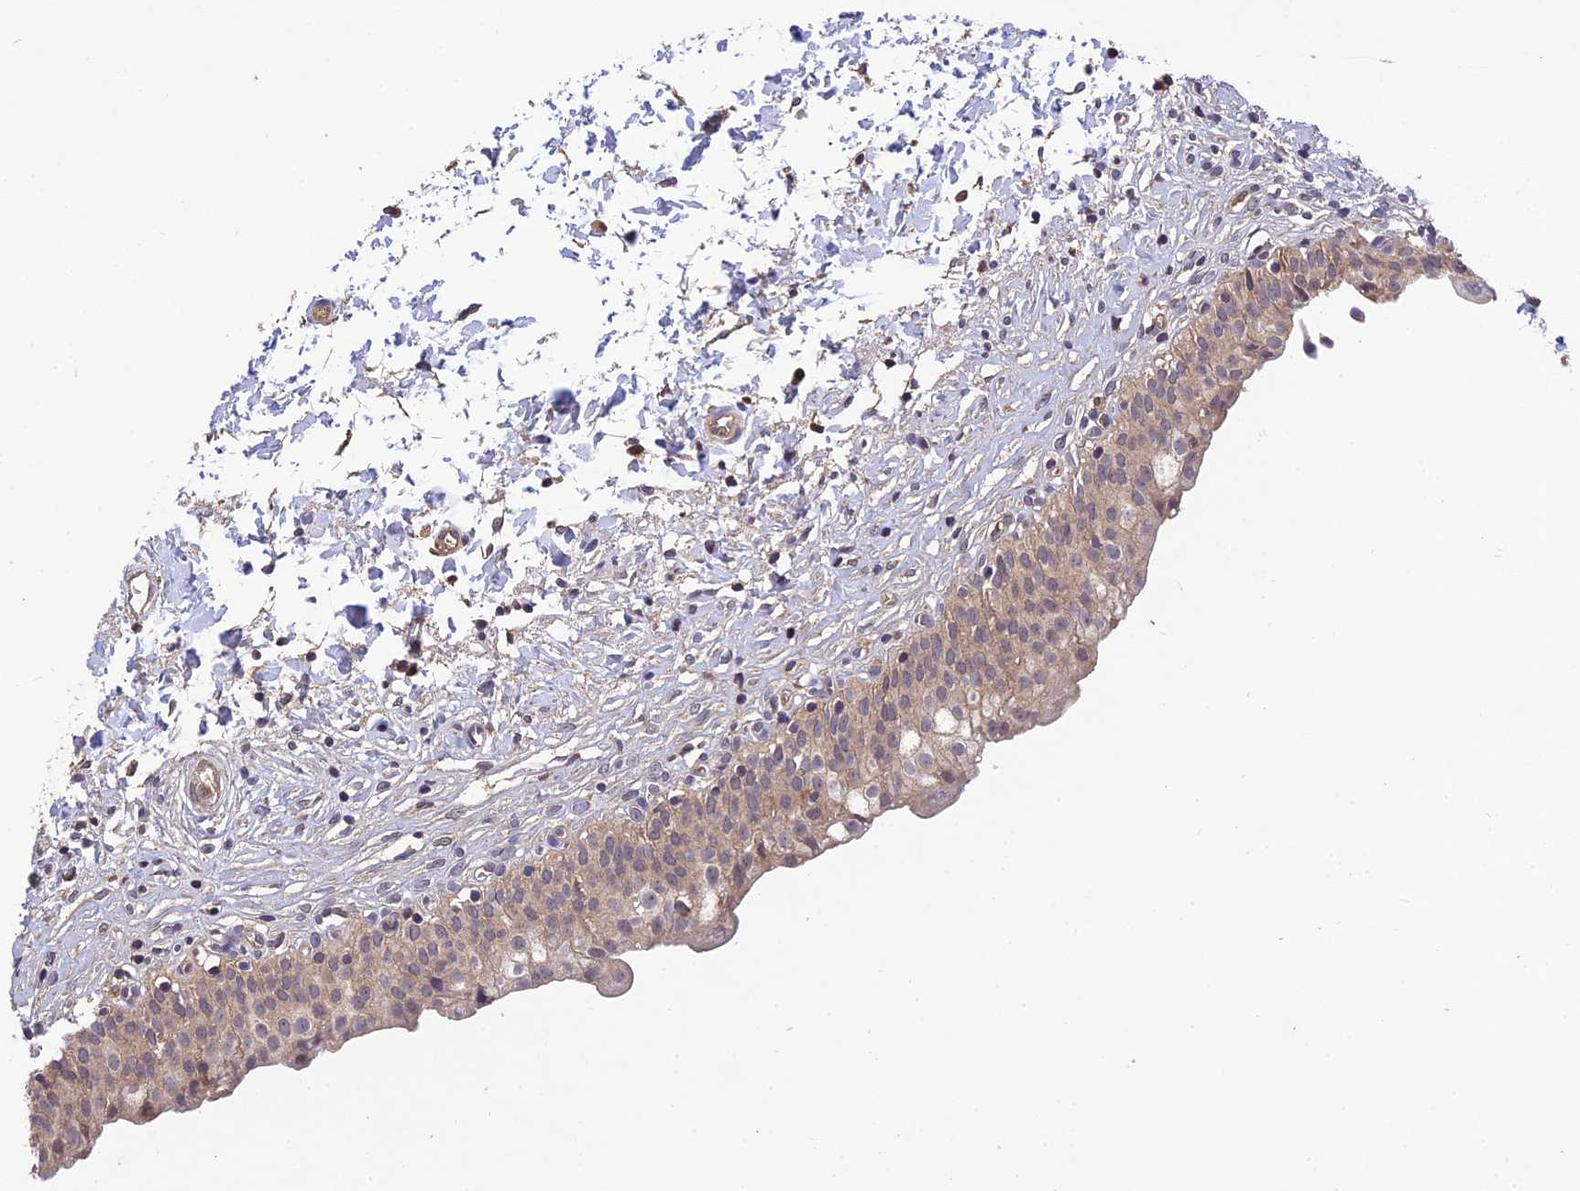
{"staining": {"intensity": "weak", "quantity": "25%-75%", "location": "cytoplasmic/membranous"}, "tissue": "urinary bladder", "cell_type": "Urothelial cells", "image_type": "normal", "snomed": [{"axis": "morphology", "description": "Normal tissue, NOS"}, {"axis": "topography", "description": "Urinary bladder"}], "caption": "IHC photomicrograph of unremarkable urinary bladder: human urinary bladder stained using IHC displays low levels of weak protein expression localized specifically in the cytoplasmic/membranous of urothelial cells, appearing as a cytoplasmic/membranous brown color.", "gene": "DENND5B", "patient": {"sex": "male", "age": 55}}